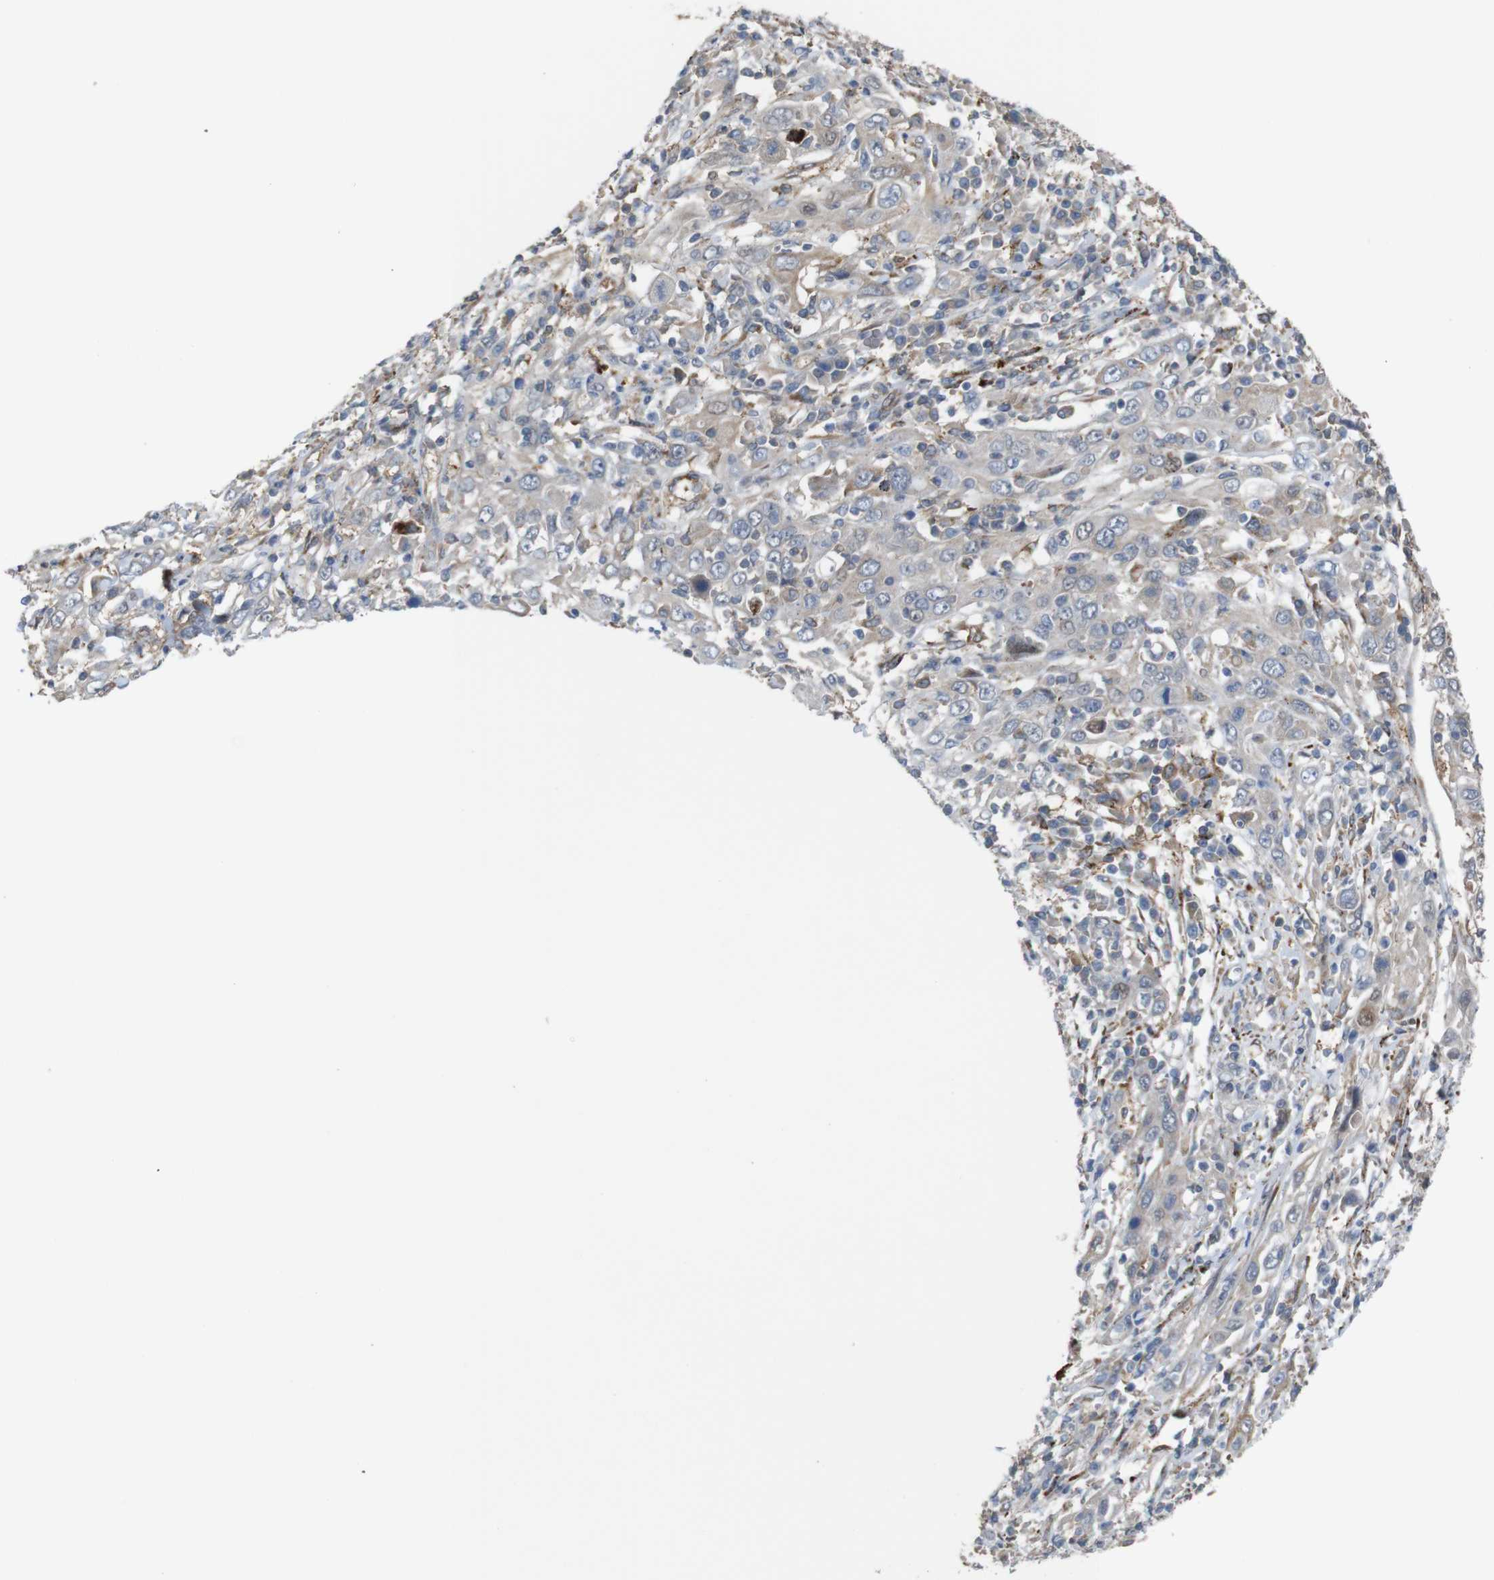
{"staining": {"intensity": "negative", "quantity": "none", "location": "none"}, "tissue": "cervical cancer", "cell_type": "Tumor cells", "image_type": "cancer", "snomed": [{"axis": "morphology", "description": "Squamous cell carcinoma, NOS"}, {"axis": "topography", "description": "Cervix"}], "caption": "Tumor cells show no significant expression in squamous cell carcinoma (cervical).", "gene": "PCOLCE2", "patient": {"sex": "female", "age": 46}}